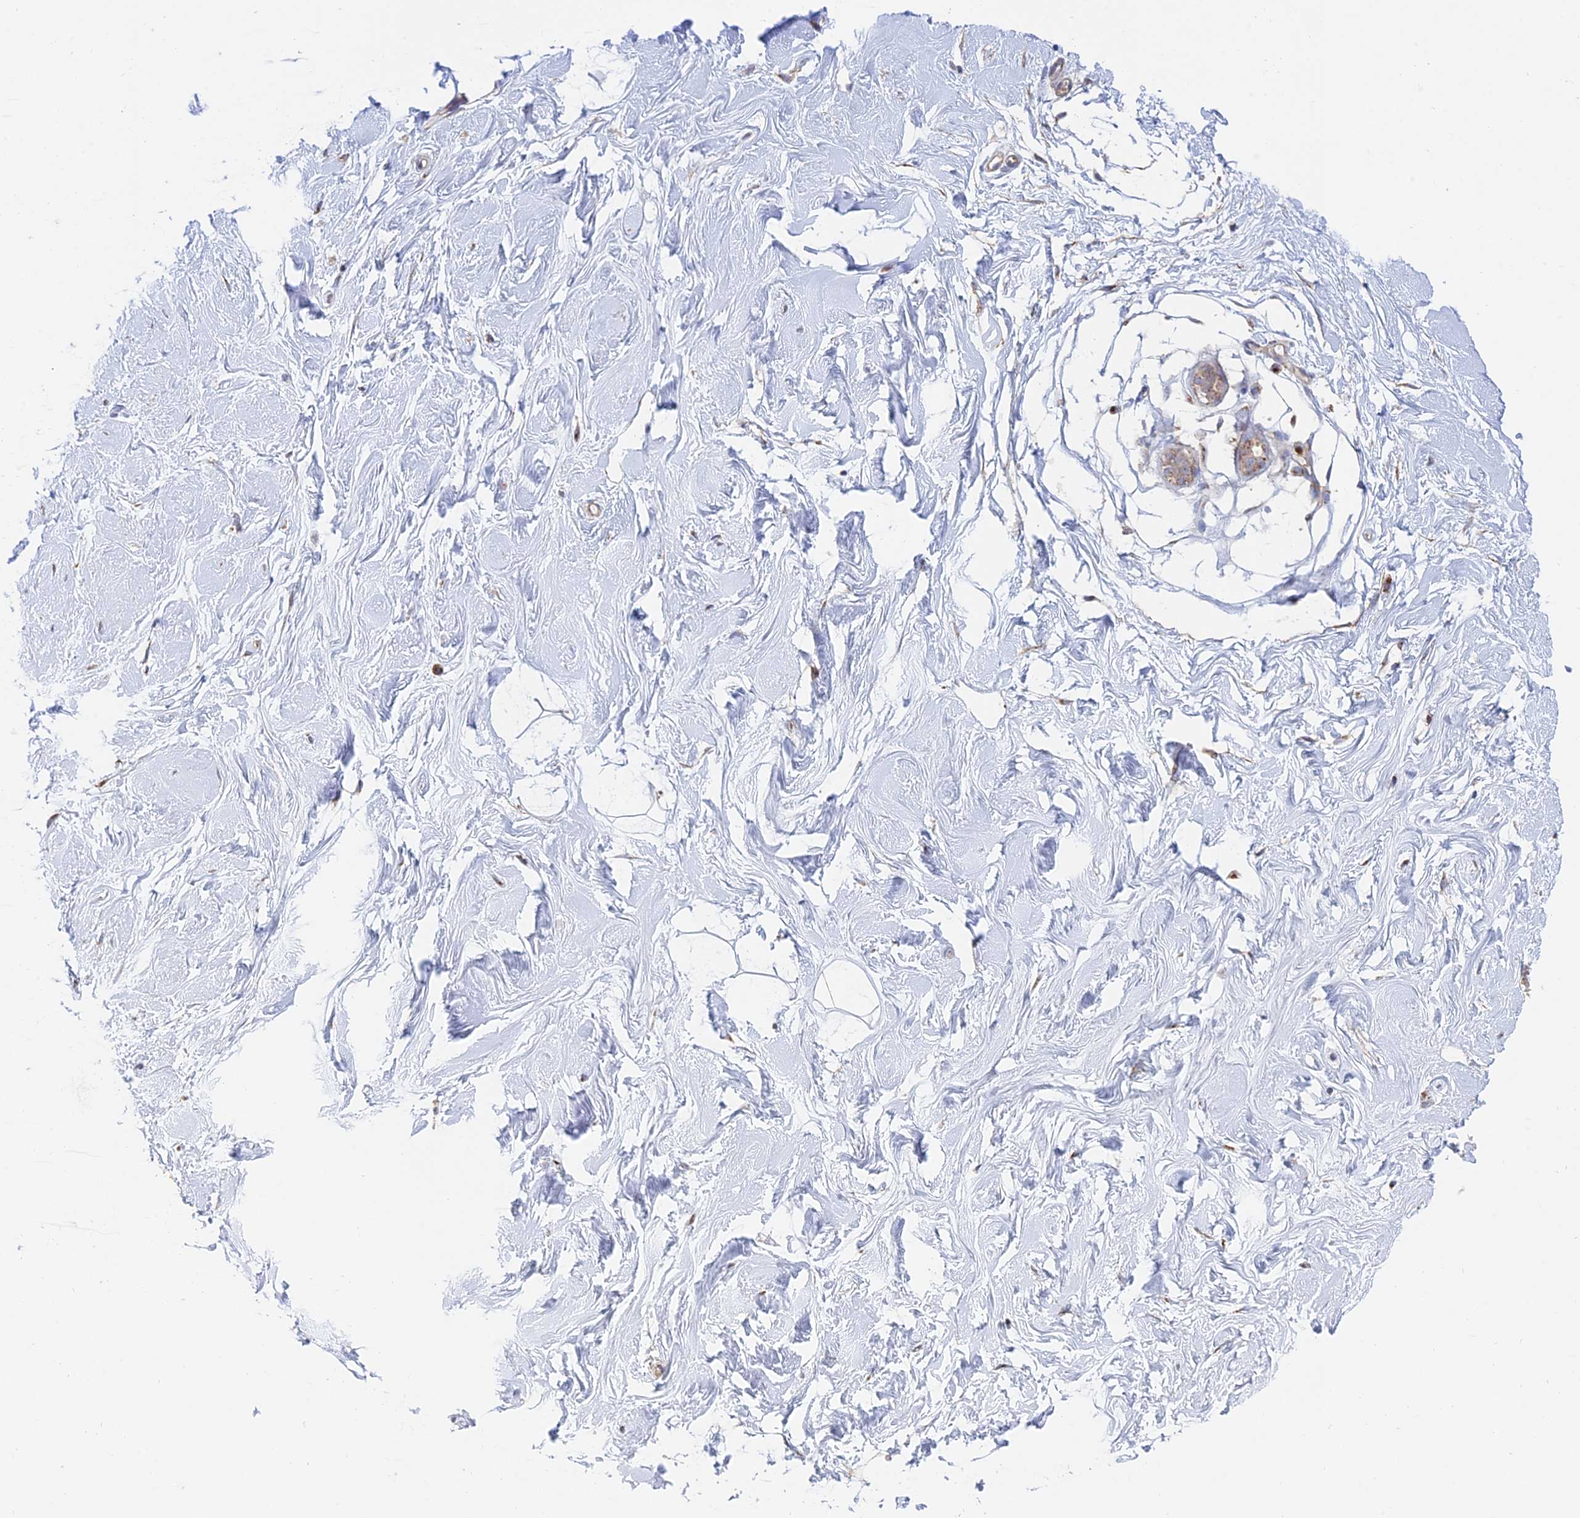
{"staining": {"intensity": "negative", "quantity": "none", "location": "none"}, "tissue": "breast", "cell_type": "Adipocytes", "image_type": "normal", "snomed": [{"axis": "morphology", "description": "Normal tissue, NOS"}, {"axis": "morphology", "description": "Adenoma, NOS"}, {"axis": "topography", "description": "Breast"}], "caption": "An immunohistochemistry (IHC) photomicrograph of normal breast is shown. There is no staining in adipocytes of breast.", "gene": "ENSG00000267561", "patient": {"sex": "female", "age": 23}}